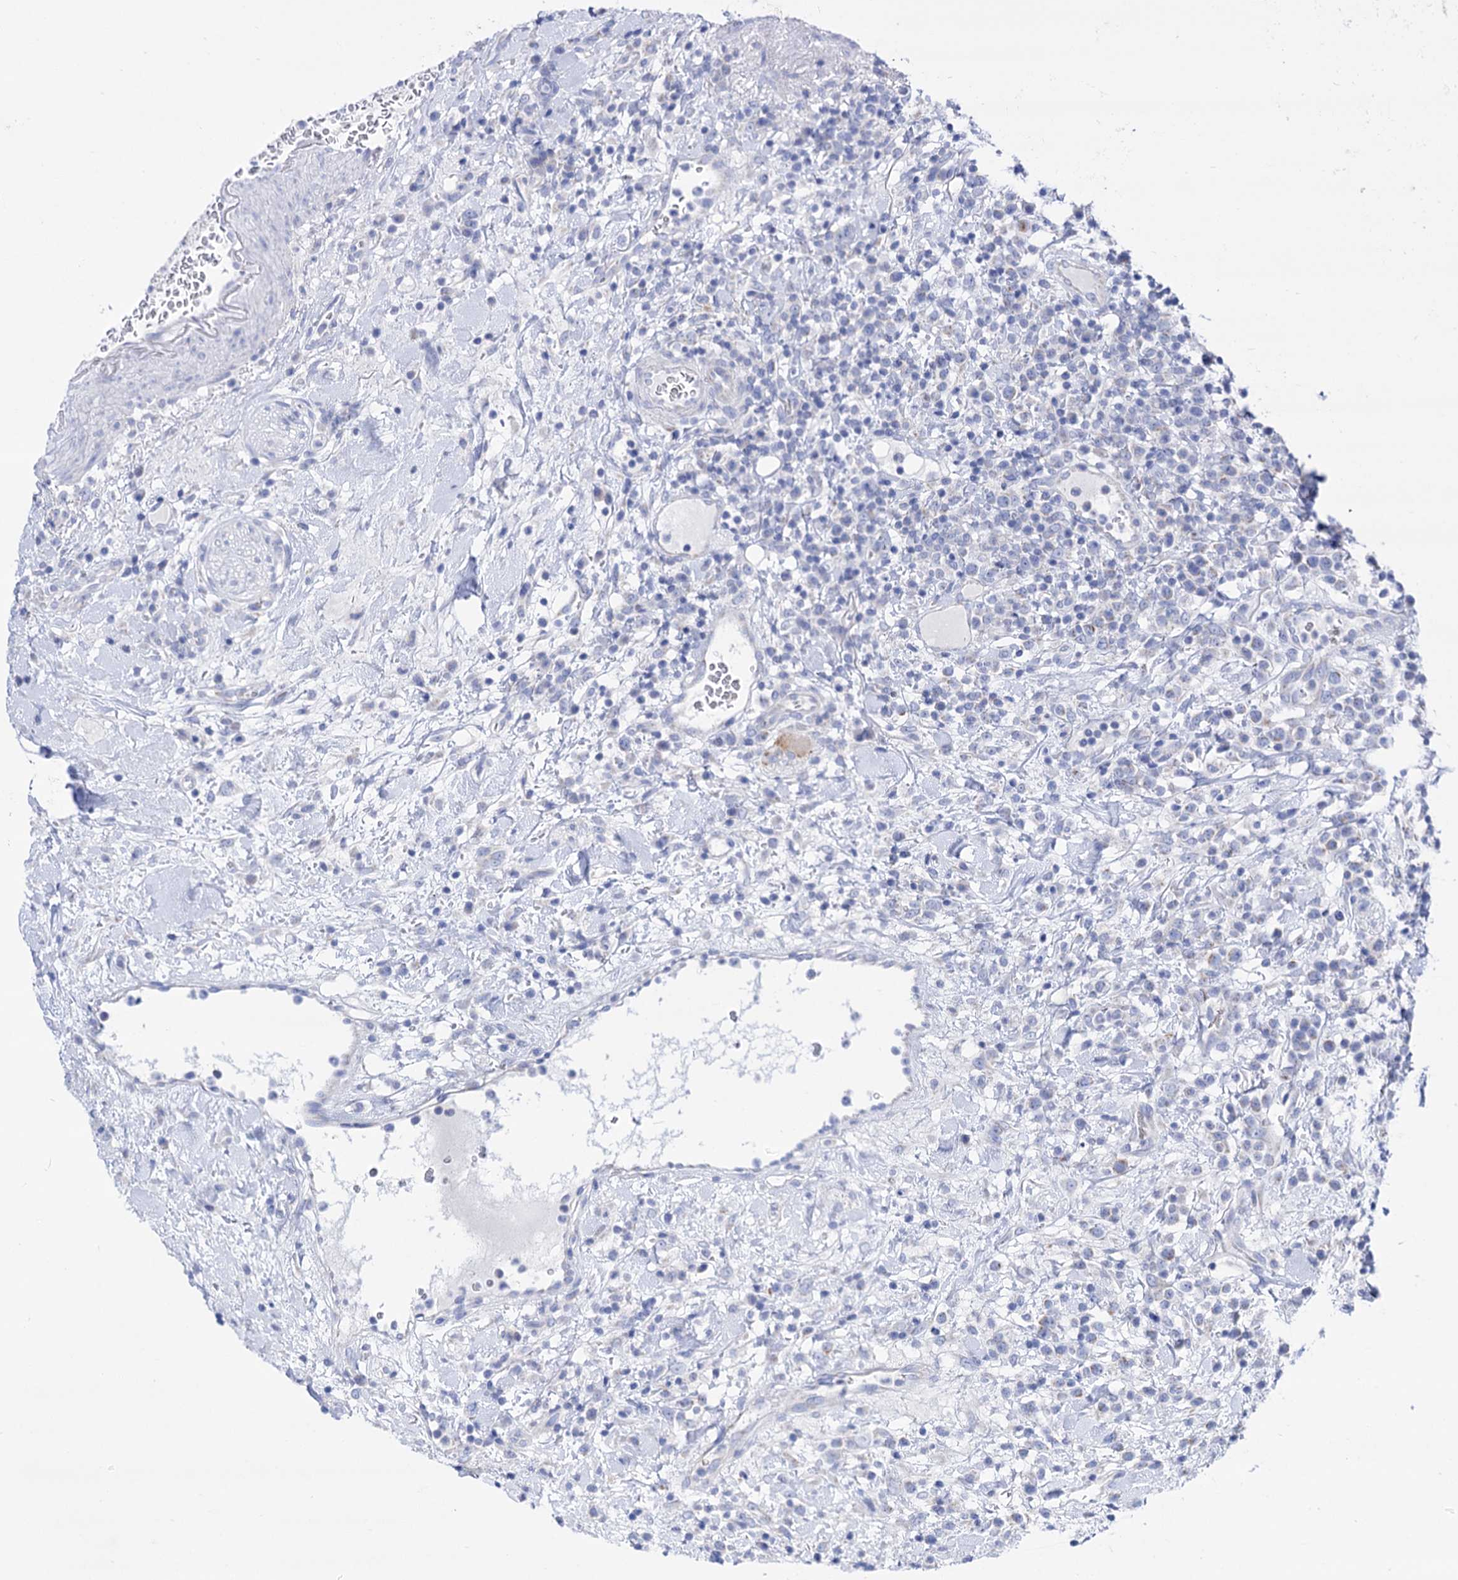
{"staining": {"intensity": "negative", "quantity": "none", "location": "none"}, "tissue": "lymphoma", "cell_type": "Tumor cells", "image_type": "cancer", "snomed": [{"axis": "morphology", "description": "Malignant lymphoma, non-Hodgkin's type, High grade"}, {"axis": "topography", "description": "Colon"}], "caption": "A photomicrograph of human lymphoma is negative for staining in tumor cells.", "gene": "YARS2", "patient": {"sex": "female", "age": 53}}